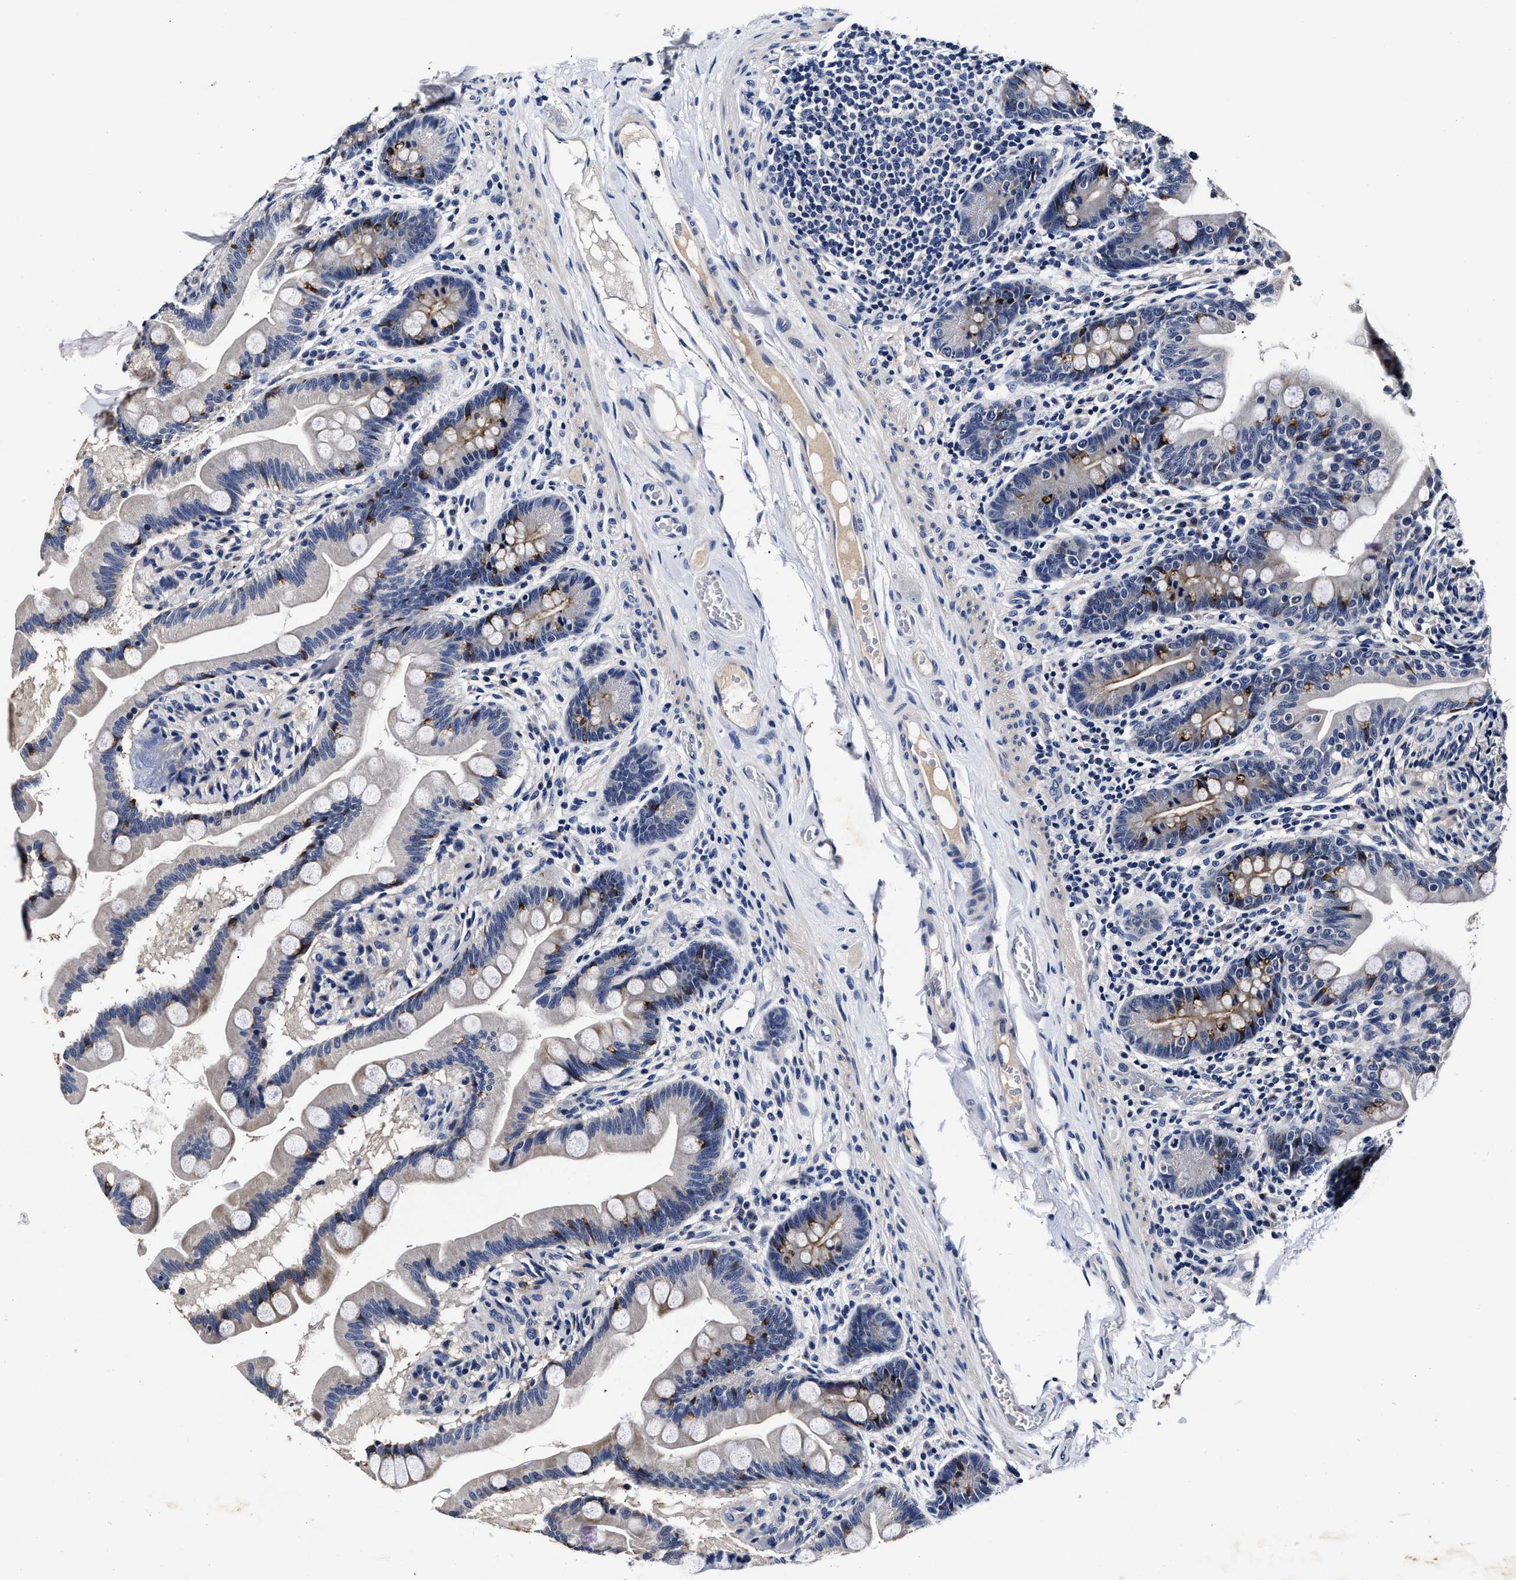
{"staining": {"intensity": "moderate", "quantity": "<25%", "location": "cytoplasmic/membranous"}, "tissue": "small intestine", "cell_type": "Glandular cells", "image_type": "normal", "snomed": [{"axis": "morphology", "description": "Normal tissue, NOS"}, {"axis": "topography", "description": "Small intestine"}], "caption": "Unremarkable small intestine shows moderate cytoplasmic/membranous staining in approximately <25% of glandular cells The protein of interest is stained brown, and the nuclei are stained in blue (DAB (3,3'-diaminobenzidine) IHC with brightfield microscopy, high magnification)..", "gene": "OLFML2A", "patient": {"sex": "female", "age": 56}}